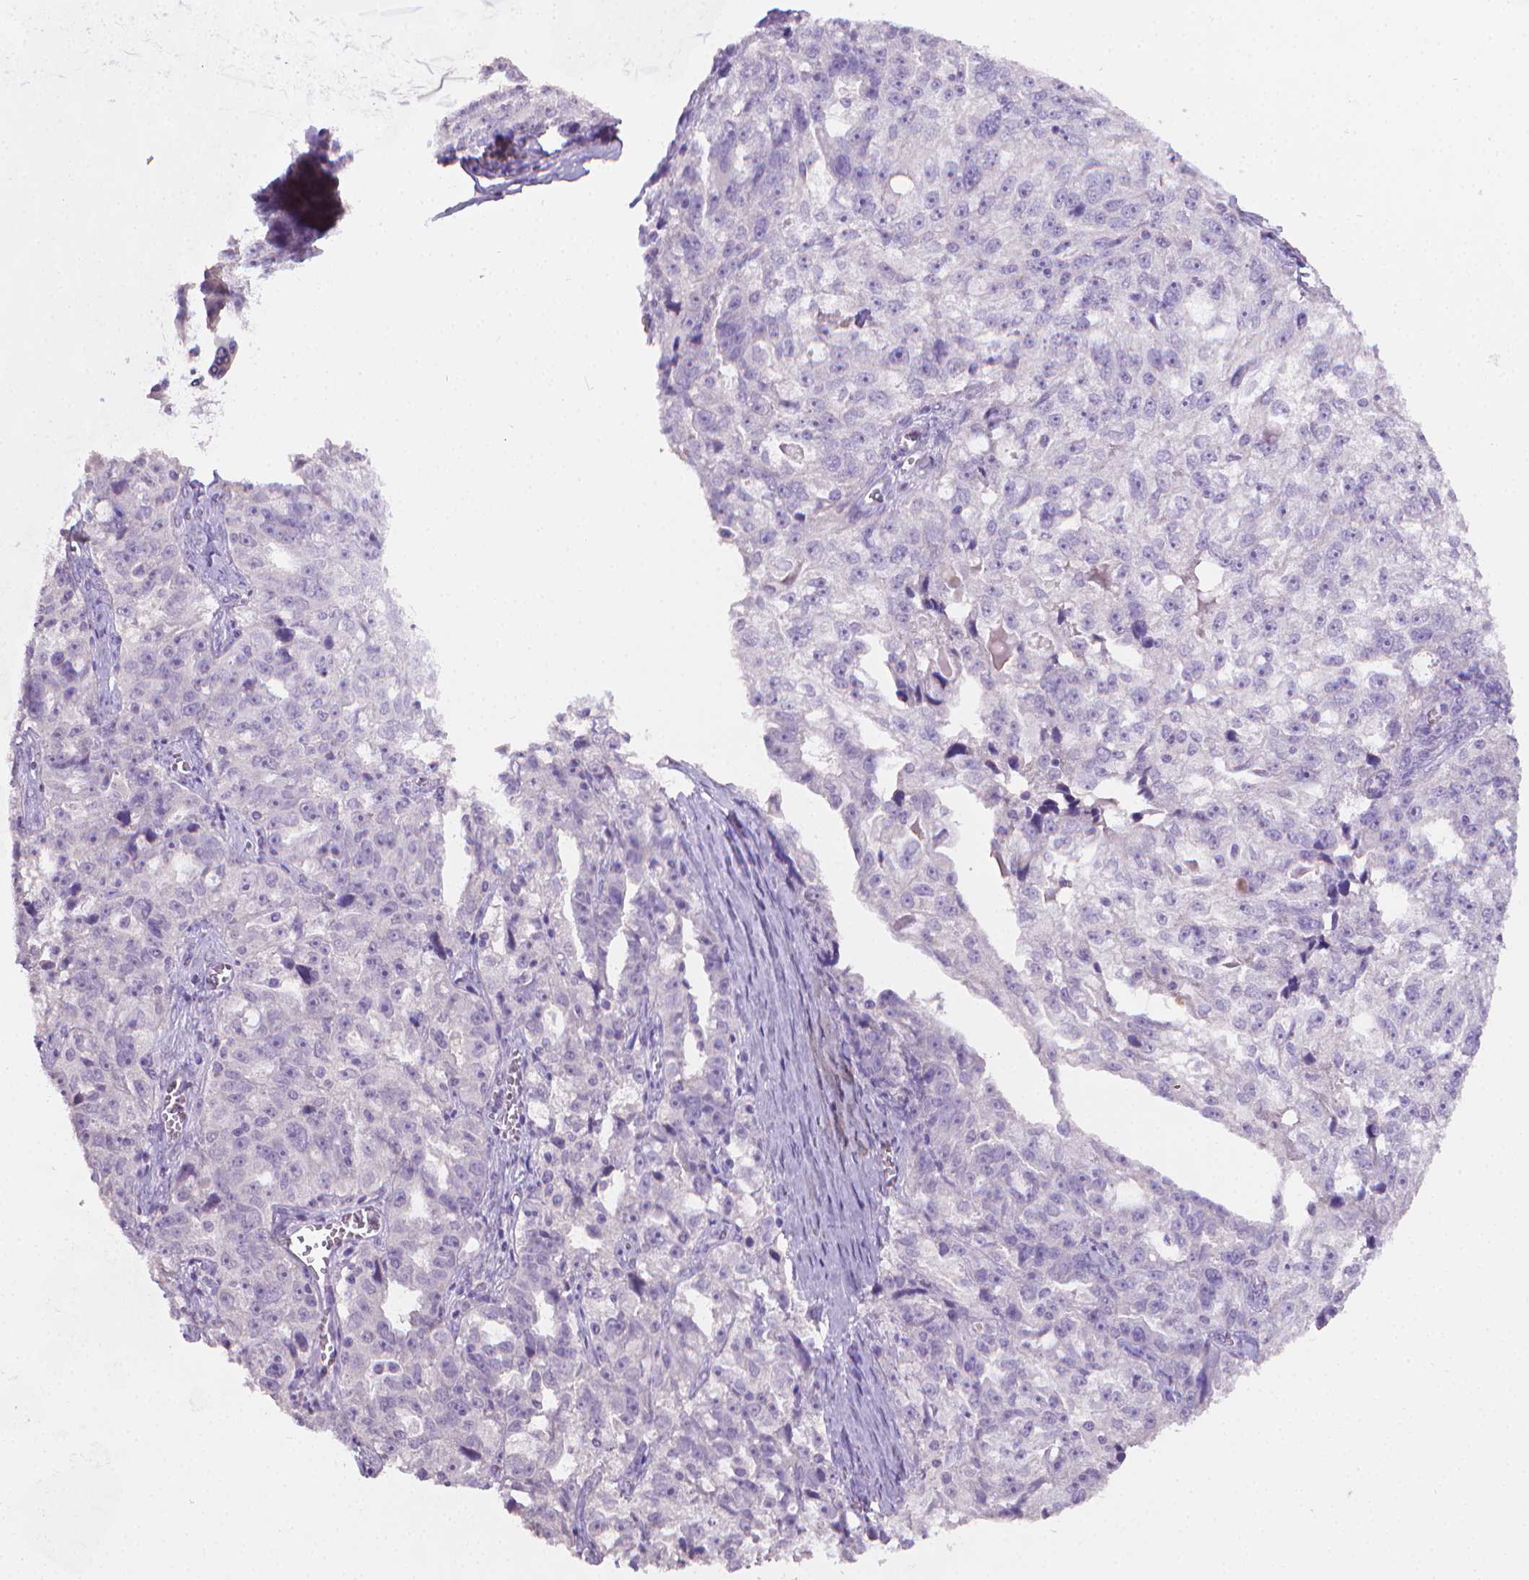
{"staining": {"intensity": "negative", "quantity": "none", "location": "none"}, "tissue": "ovarian cancer", "cell_type": "Tumor cells", "image_type": "cancer", "snomed": [{"axis": "morphology", "description": "Cystadenocarcinoma, serous, NOS"}, {"axis": "topography", "description": "Ovary"}], "caption": "Tumor cells show no significant expression in ovarian serous cystadenocarcinoma.", "gene": "TNNI2", "patient": {"sex": "female", "age": 51}}